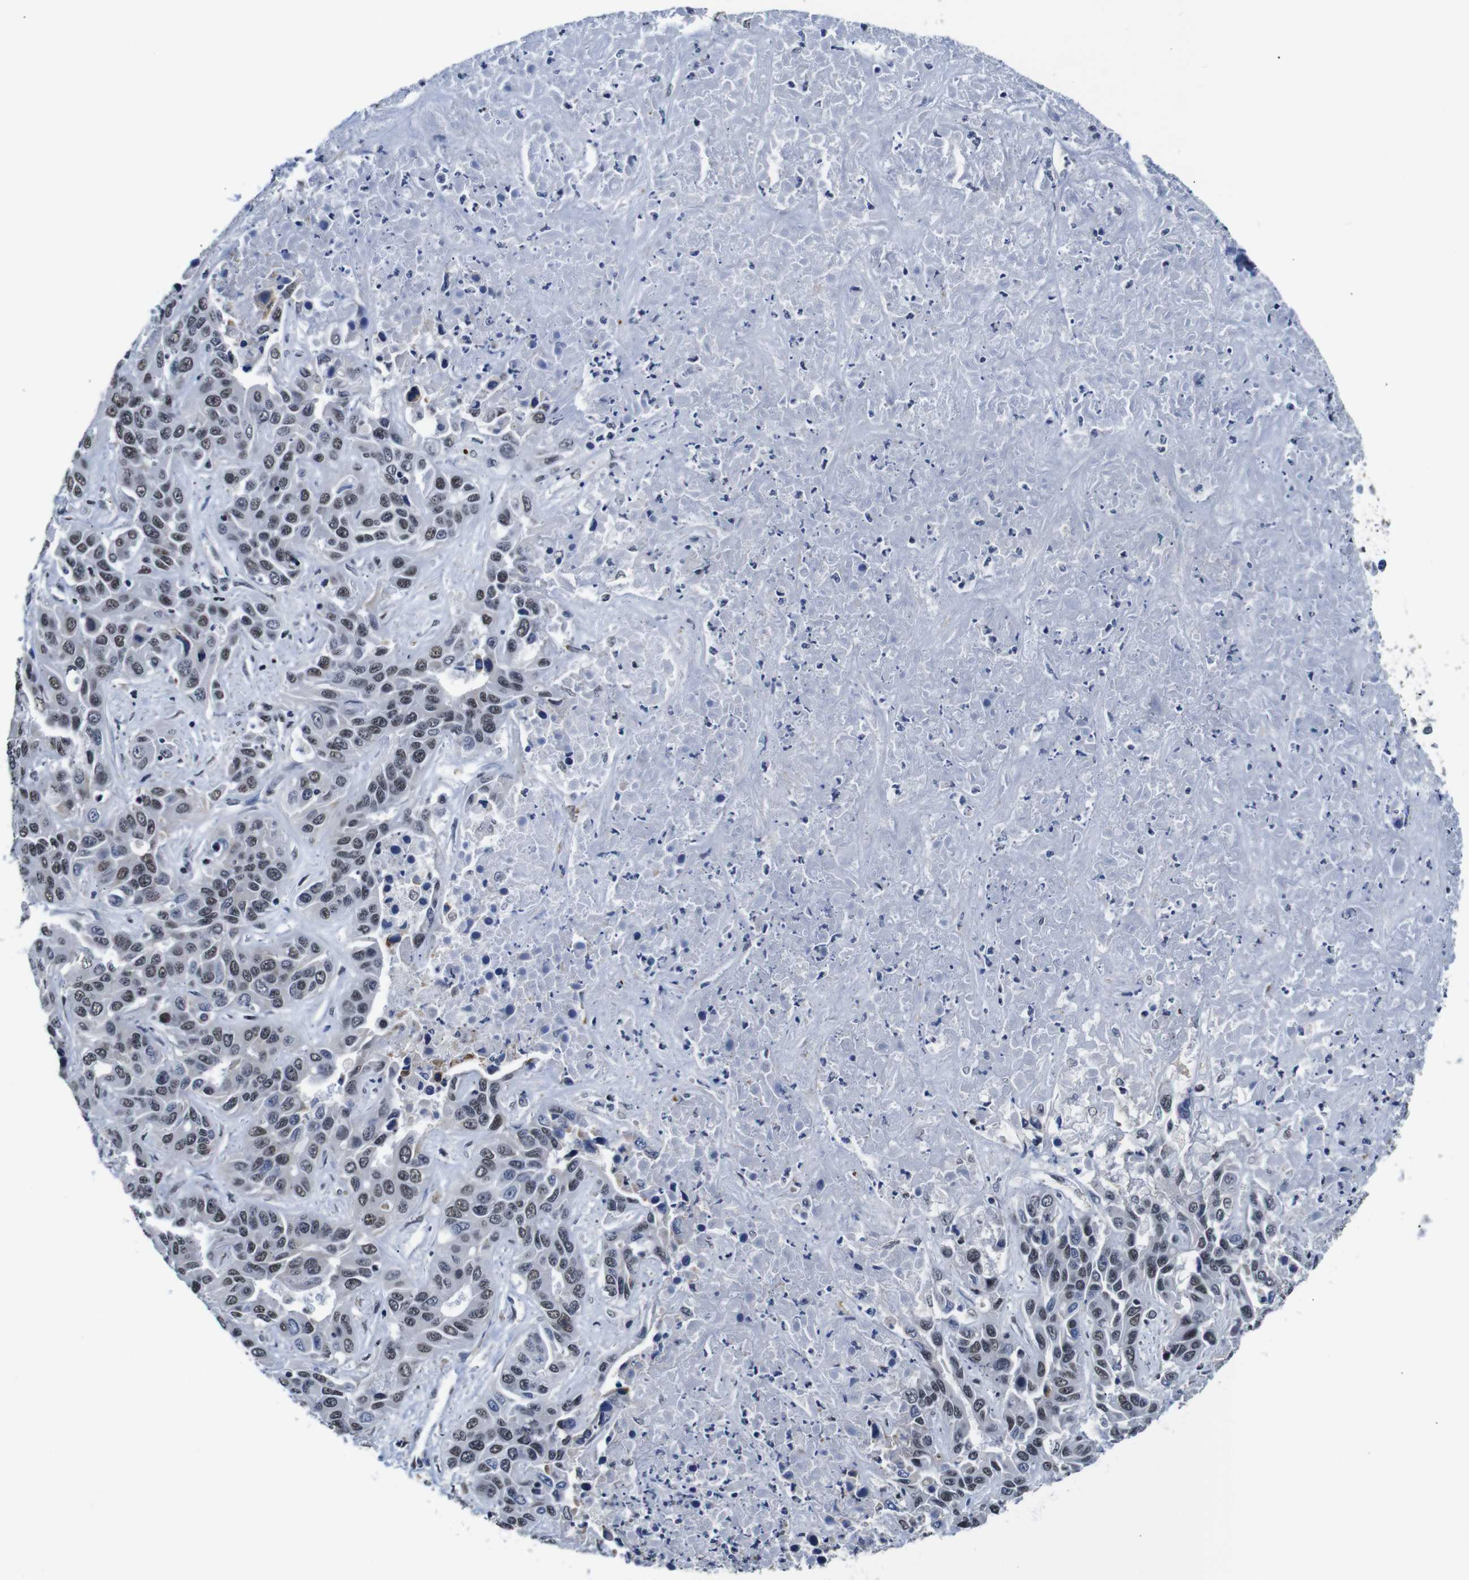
{"staining": {"intensity": "moderate", "quantity": "25%-75%", "location": "nuclear"}, "tissue": "liver cancer", "cell_type": "Tumor cells", "image_type": "cancer", "snomed": [{"axis": "morphology", "description": "Cholangiocarcinoma"}, {"axis": "topography", "description": "Liver"}], "caption": "Immunohistochemical staining of liver cancer exhibits moderate nuclear protein staining in about 25%-75% of tumor cells.", "gene": "ILDR2", "patient": {"sex": "female", "age": 52}}